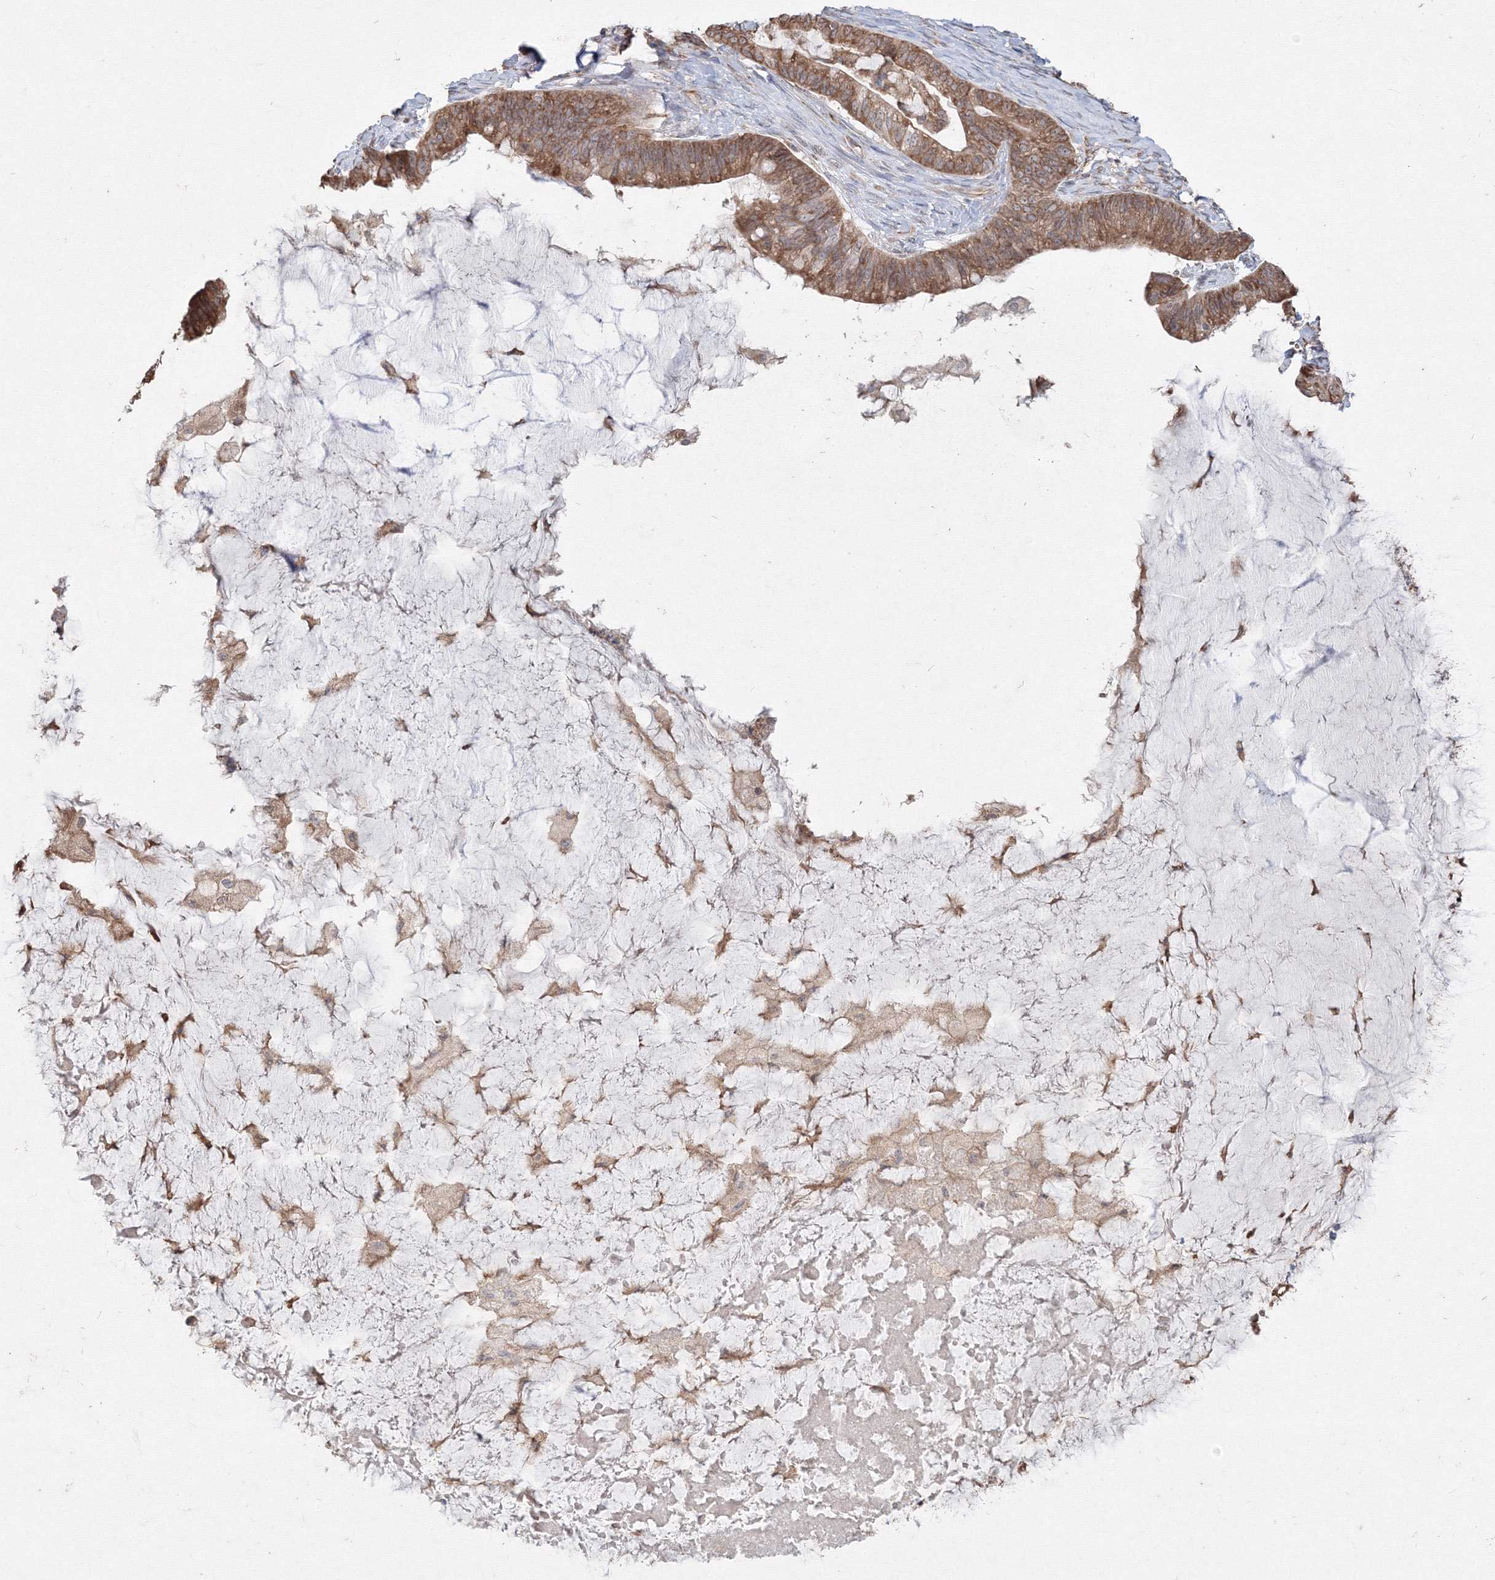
{"staining": {"intensity": "moderate", "quantity": ">75%", "location": "cytoplasmic/membranous"}, "tissue": "ovarian cancer", "cell_type": "Tumor cells", "image_type": "cancer", "snomed": [{"axis": "morphology", "description": "Cystadenocarcinoma, mucinous, NOS"}, {"axis": "topography", "description": "Ovary"}], "caption": "Ovarian cancer (mucinous cystadenocarcinoma) stained with DAB (3,3'-diaminobenzidine) immunohistochemistry reveals medium levels of moderate cytoplasmic/membranous staining in approximately >75% of tumor cells.", "gene": "FBXL8", "patient": {"sex": "female", "age": 61}}